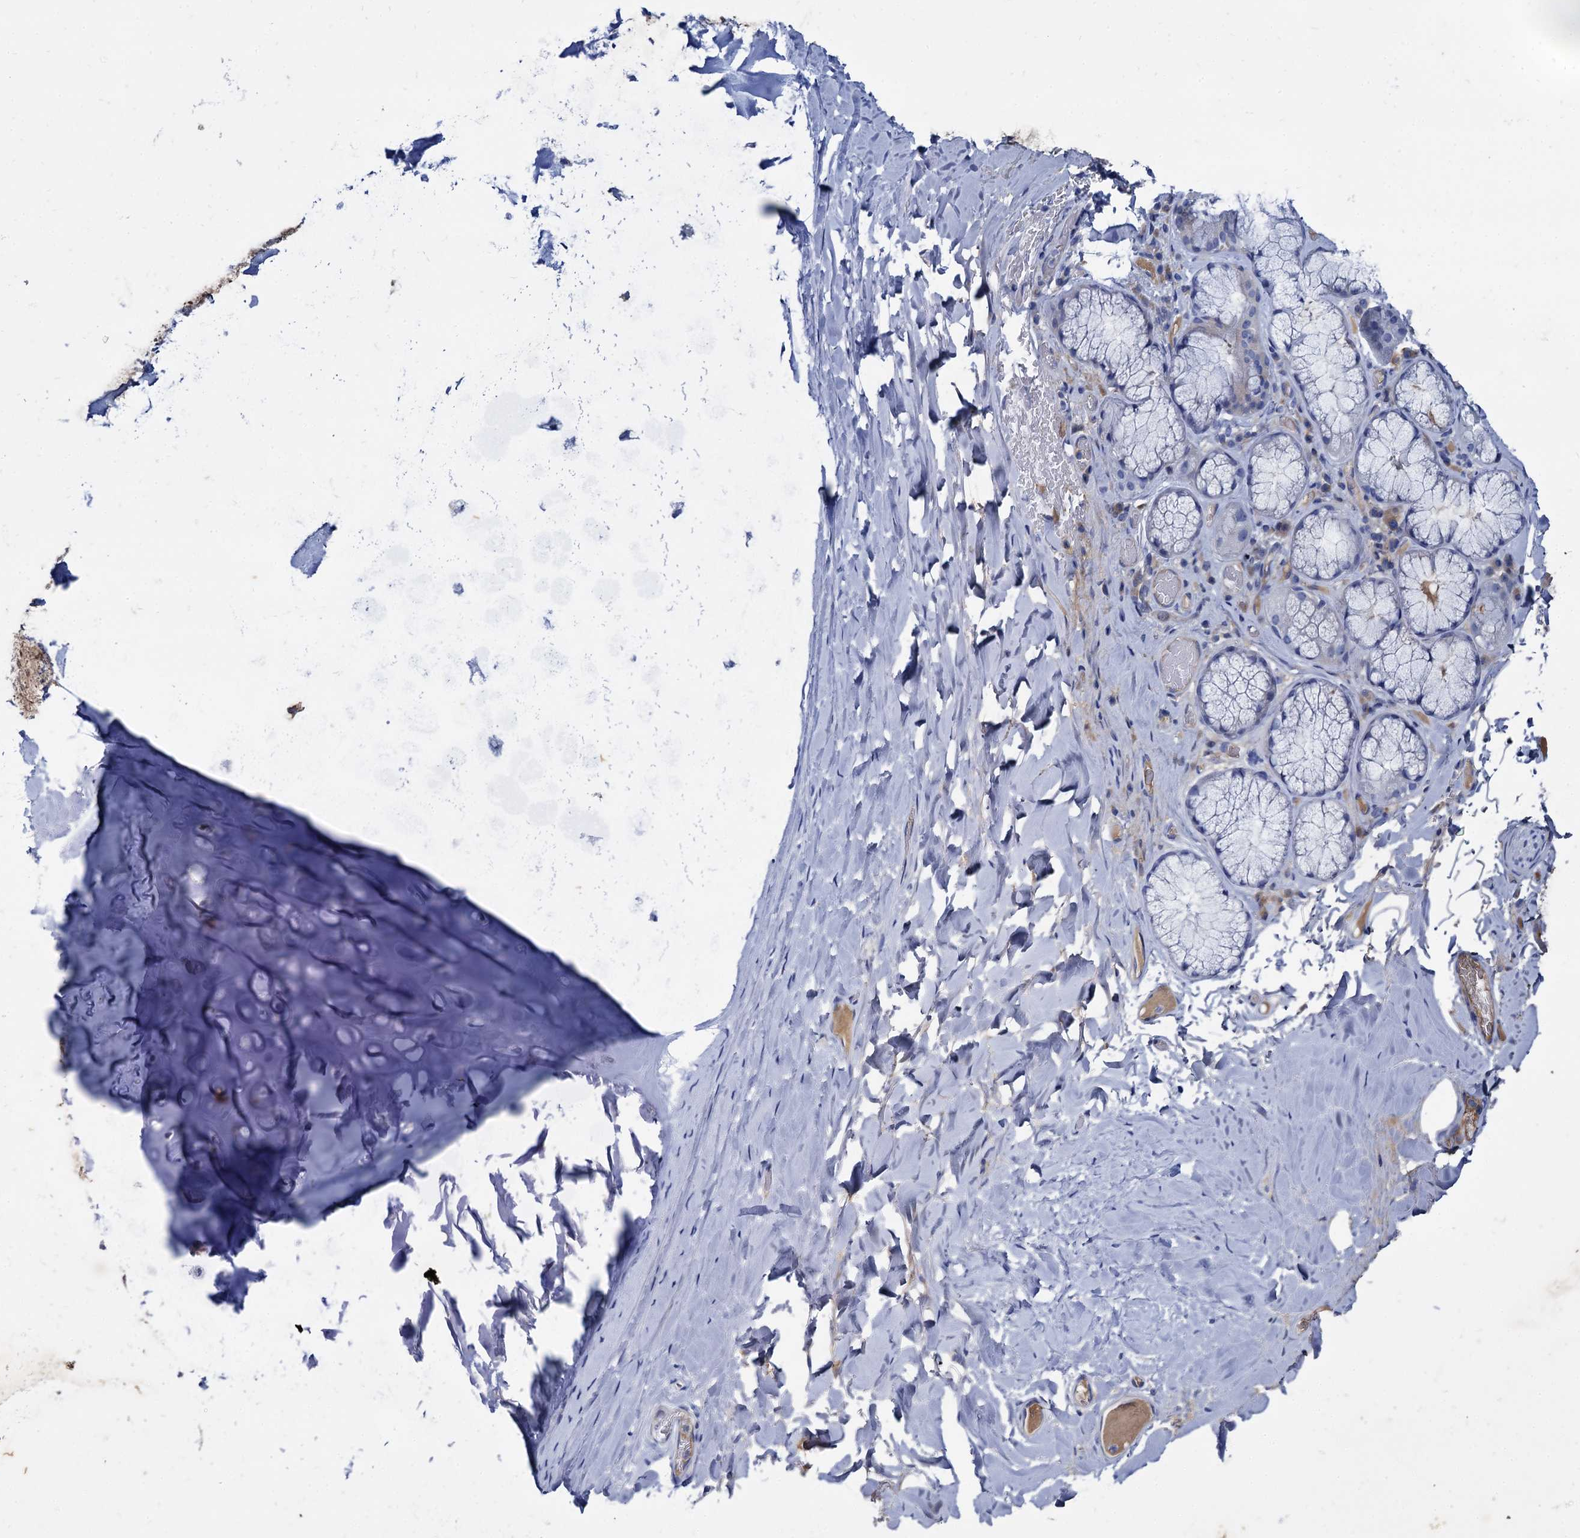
{"staining": {"intensity": "negative", "quantity": "none", "location": "none"}, "tissue": "adipose tissue", "cell_type": "Adipocytes", "image_type": "normal", "snomed": [{"axis": "morphology", "description": "Normal tissue, NOS"}, {"axis": "topography", "description": "Lymph node"}, {"axis": "topography", "description": "Cartilage tissue"}, {"axis": "topography", "description": "Bronchus"}], "caption": "Immunohistochemistry (IHC) histopathology image of unremarkable adipose tissue: human adipose tissue stained with DAB exhibits no significant protein staining in adipocytes.", "gene": "TMEM72", "patient": {"sex": "male", "age": 63}}